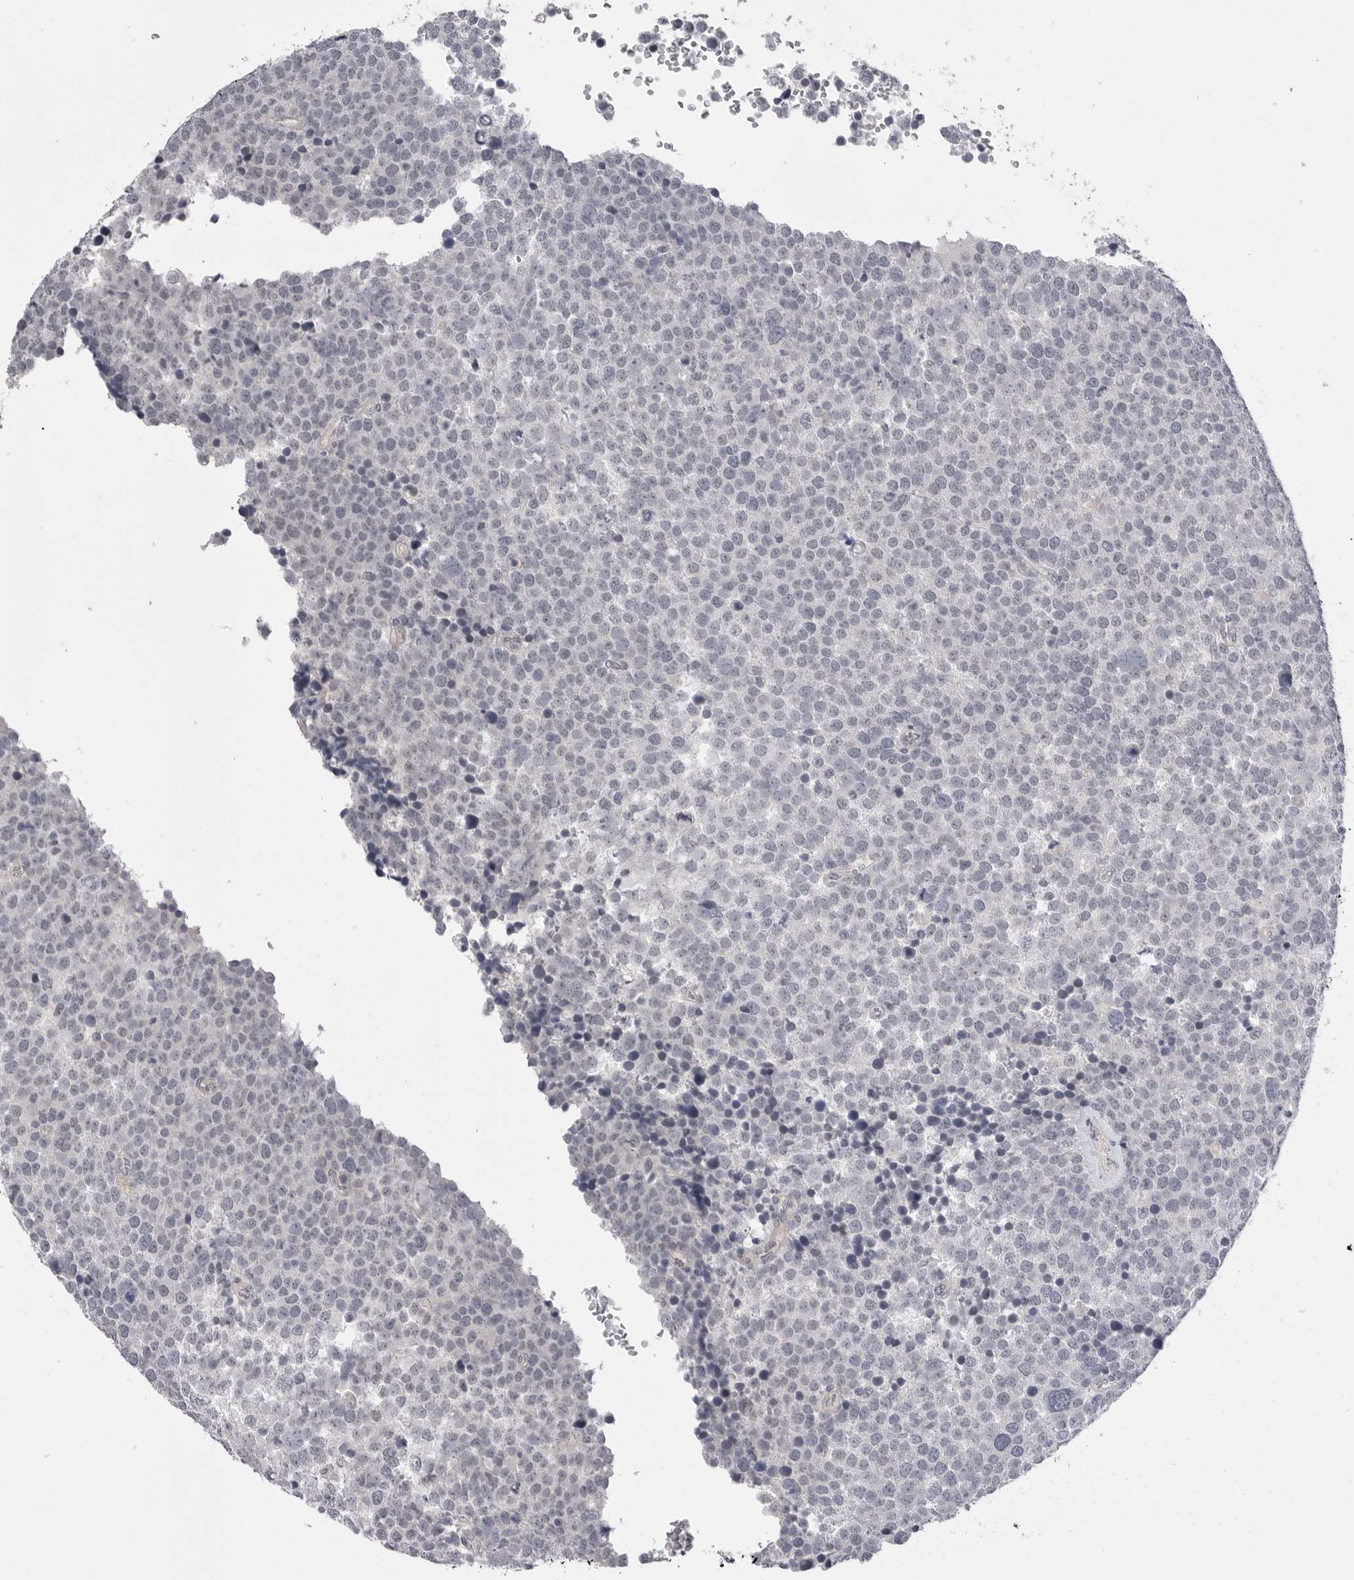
{"staining": {"intensity": "negative", "quantity": "none", "location": "none"}, "tissue": "testis cancer", "cell_type": "Tumor cells", "image_type": "cancer", "snomed": [{"axis": "morphology", "description": "Seminoma, NOS"}, {"axis": "topography", "description": "Testis"}], "caption": "A histopathology image of human seminoma (testis) is negative for staining in tumor cells. (DAB (3,3'-diaminobenzidine) IHC, high magnification).", "gene": "DLGAP3", "patient": {"sex": "male", "age": 71}}